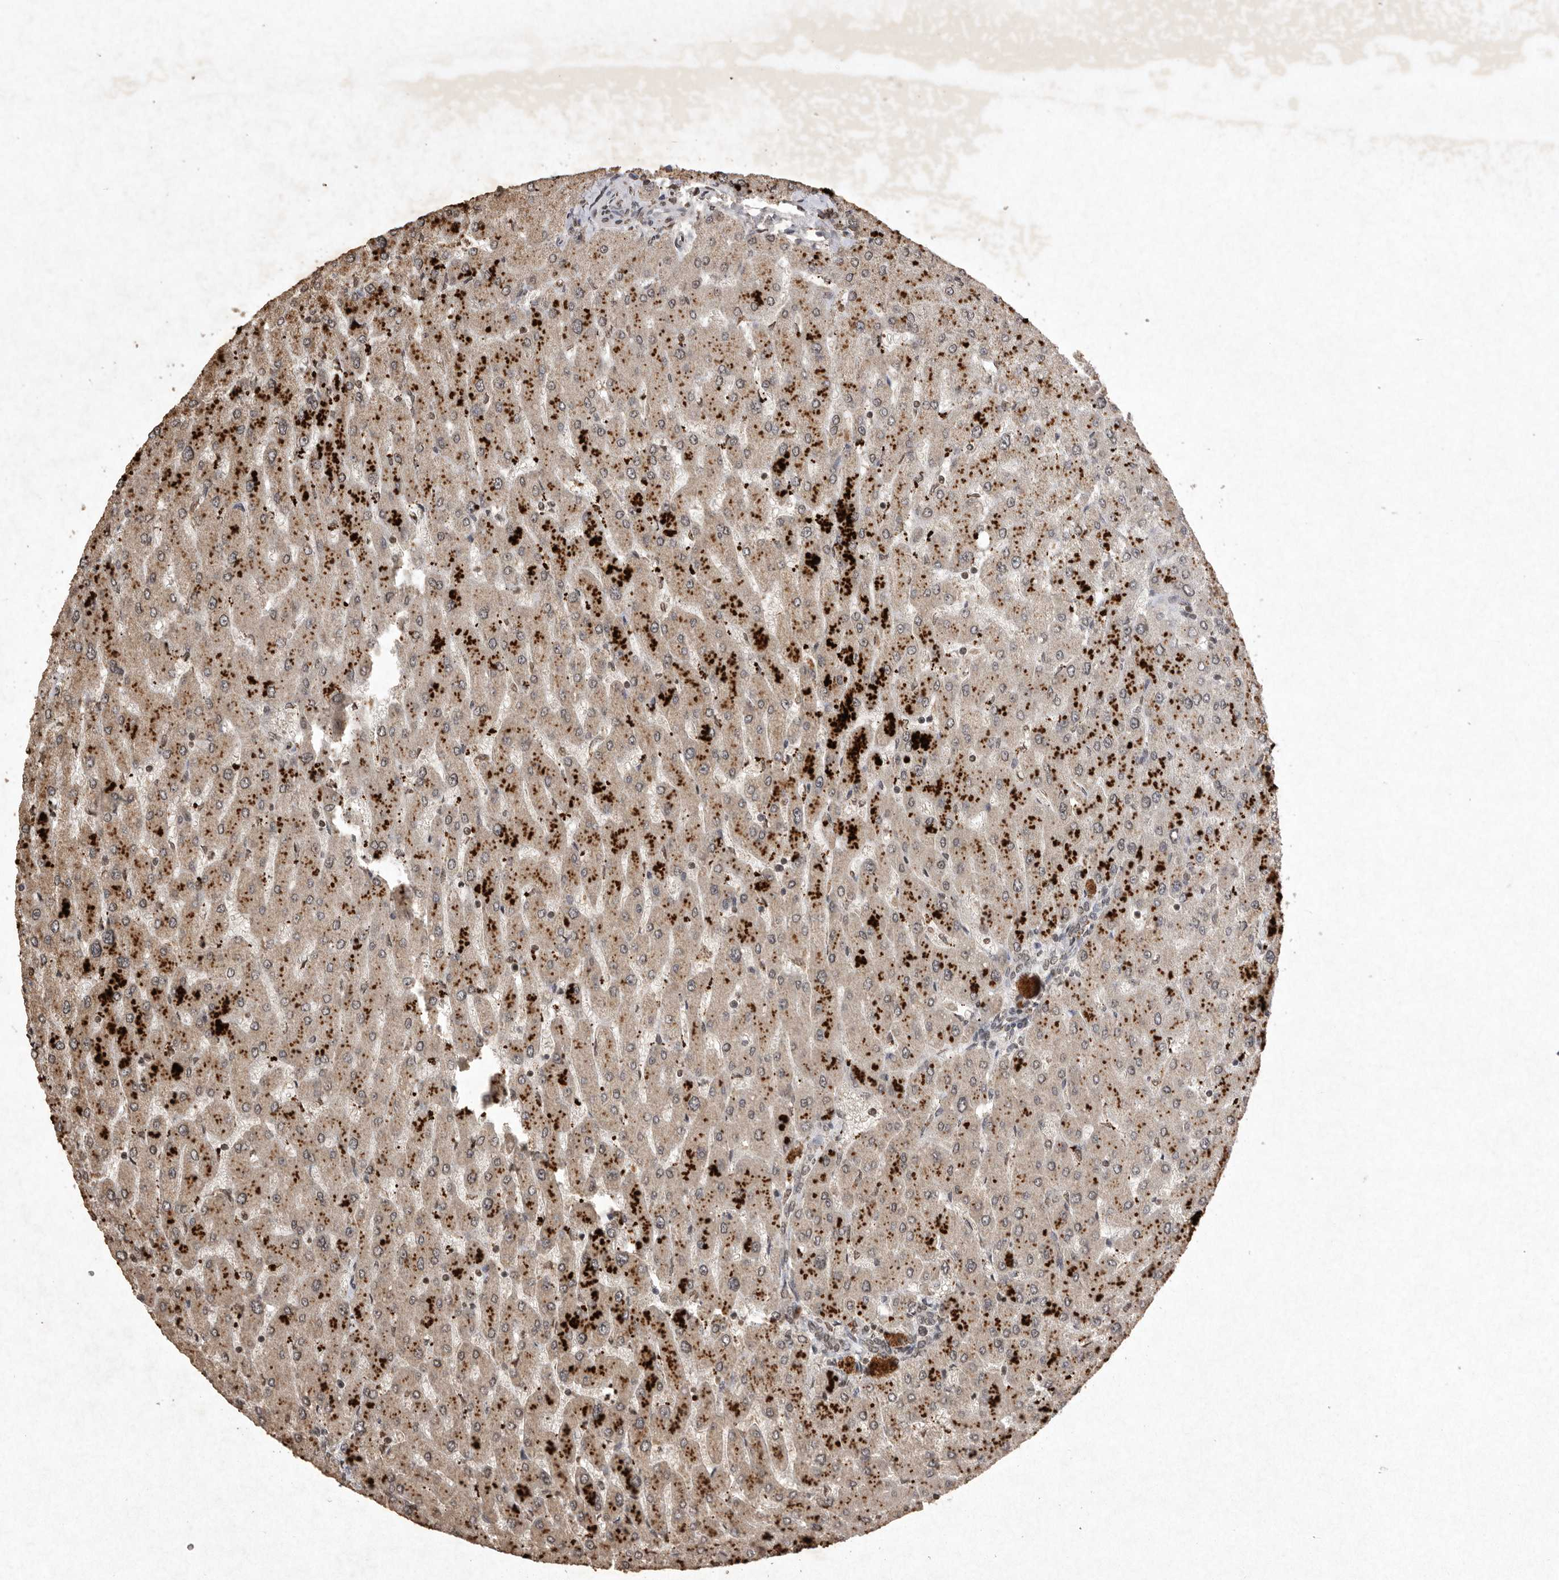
{"staining": {"intensity": "weak", "quantity": "<25%", "location": "nuclear"}, "tissue": "liver", "cell_type": "Cholangiocytes", "image_type": "normal", "snomed": [{"axis": "morphology", "description": "Normal tissue, NOS"}, {"axis": "topography", "description": "Liver"}], "caption": "The micrograph shows no significant expression in cholangiocytes of liver.", "gene": "APLNR", "patient": {"sex": "male", "age": 55}}